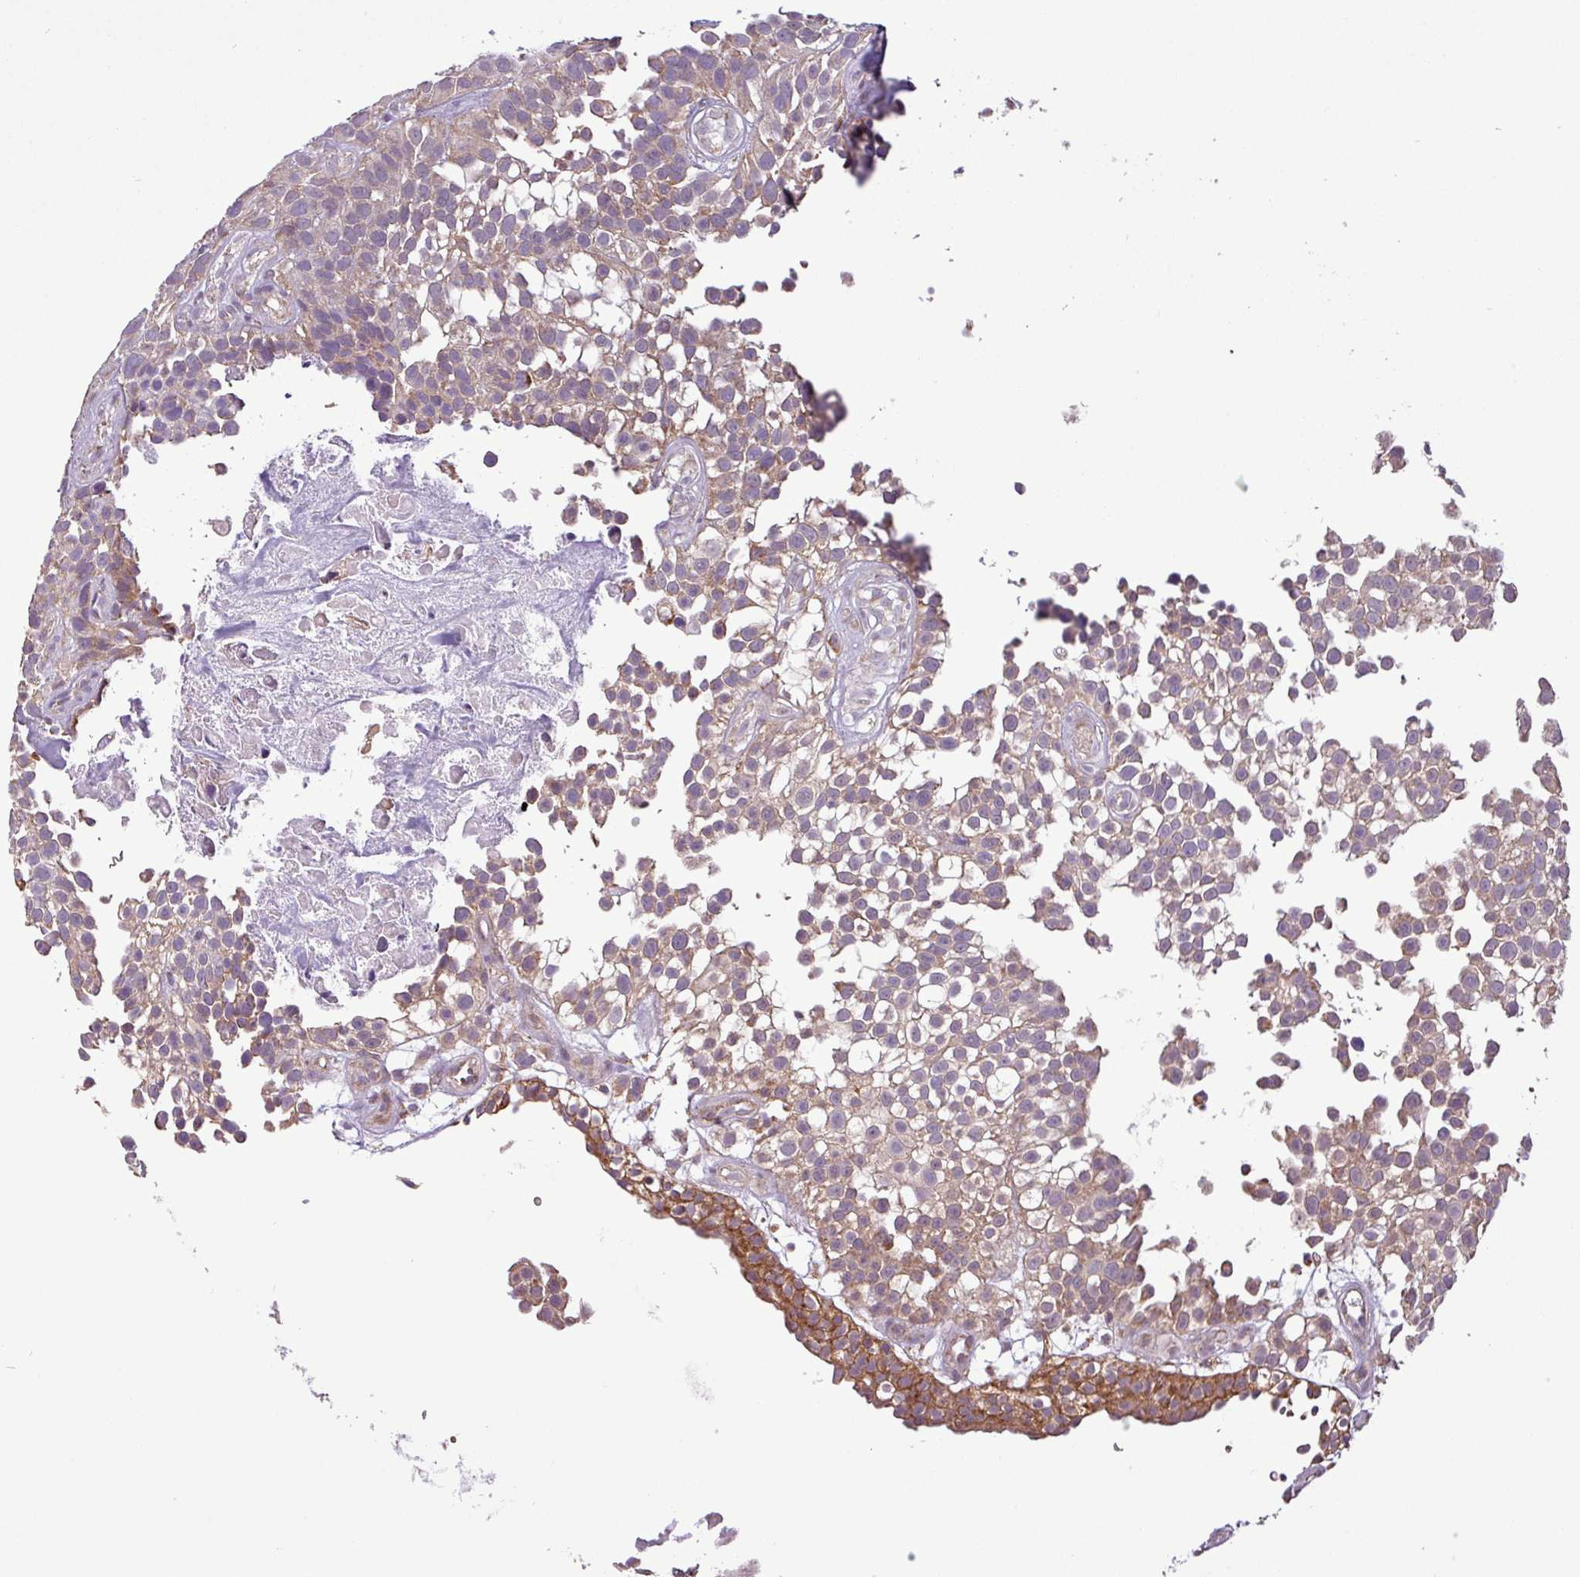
{"staining": {"intensity": "weak", "quantity": "25%-75%", "location": "cytoplasmic/membranous"}, "tissue": "urothelial cancer", "cell_type": "Tumor cells", "image_type": "cancer", "snomed": [{"axis": "morphology", "description": "Urothelial carcinoma, High grade"}, {"axis": "topography", "description": "Urinary bladder"}], "caption": "High-grade urothelial carcinoma was stained to show a protein in brown. There is low levels of weak cytoplasmic/membranous staining in approximately 25%-75% of tumor cells.", "gene": "MCTP2", "patient": {"sex": "male", "age": 56}}